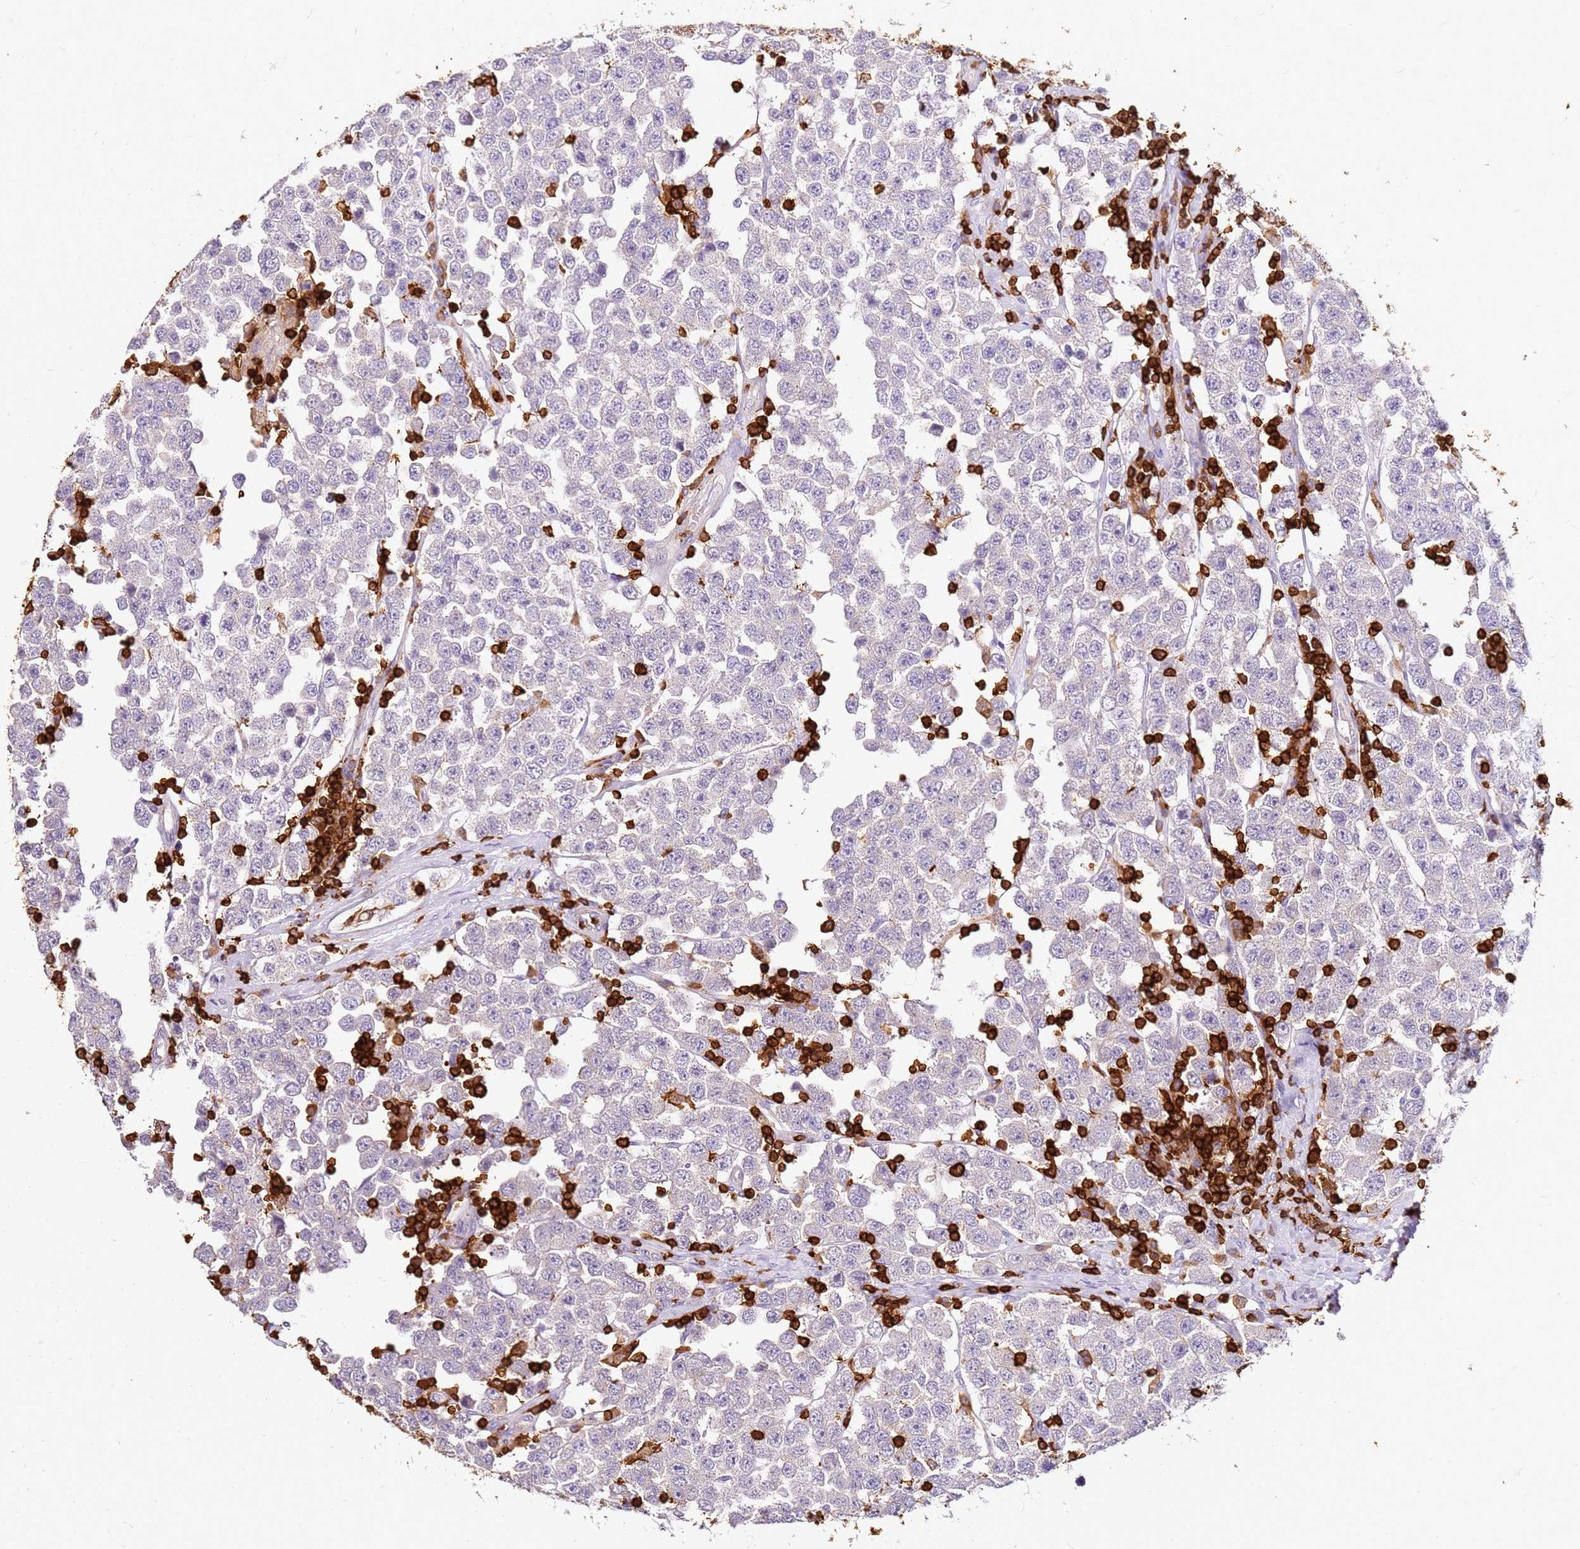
{"staining": {"intensity": "negative", "quantity": "none", "location": "none"}, "tissue": "testis cancer", "cell_type": "Tumor cells", "image_type": "cancer", "snomed": [{"axis": "morphology", "description": "Seminoma, NOS"}, {"axis": "topography", "description": "Testis"}], "caption": "Immunohistochemical staining of testis cancer (seminoma) demonstrates no significant expression in tumor cells. (Stains: DAB (3,3'-diaminobenzidine) IHC with hematoxylin counter stain, Microscopy: brightfield microscopy at high magnification).", "gene": "CORO1A", "patient": {"sex": "male", "age": 28}}